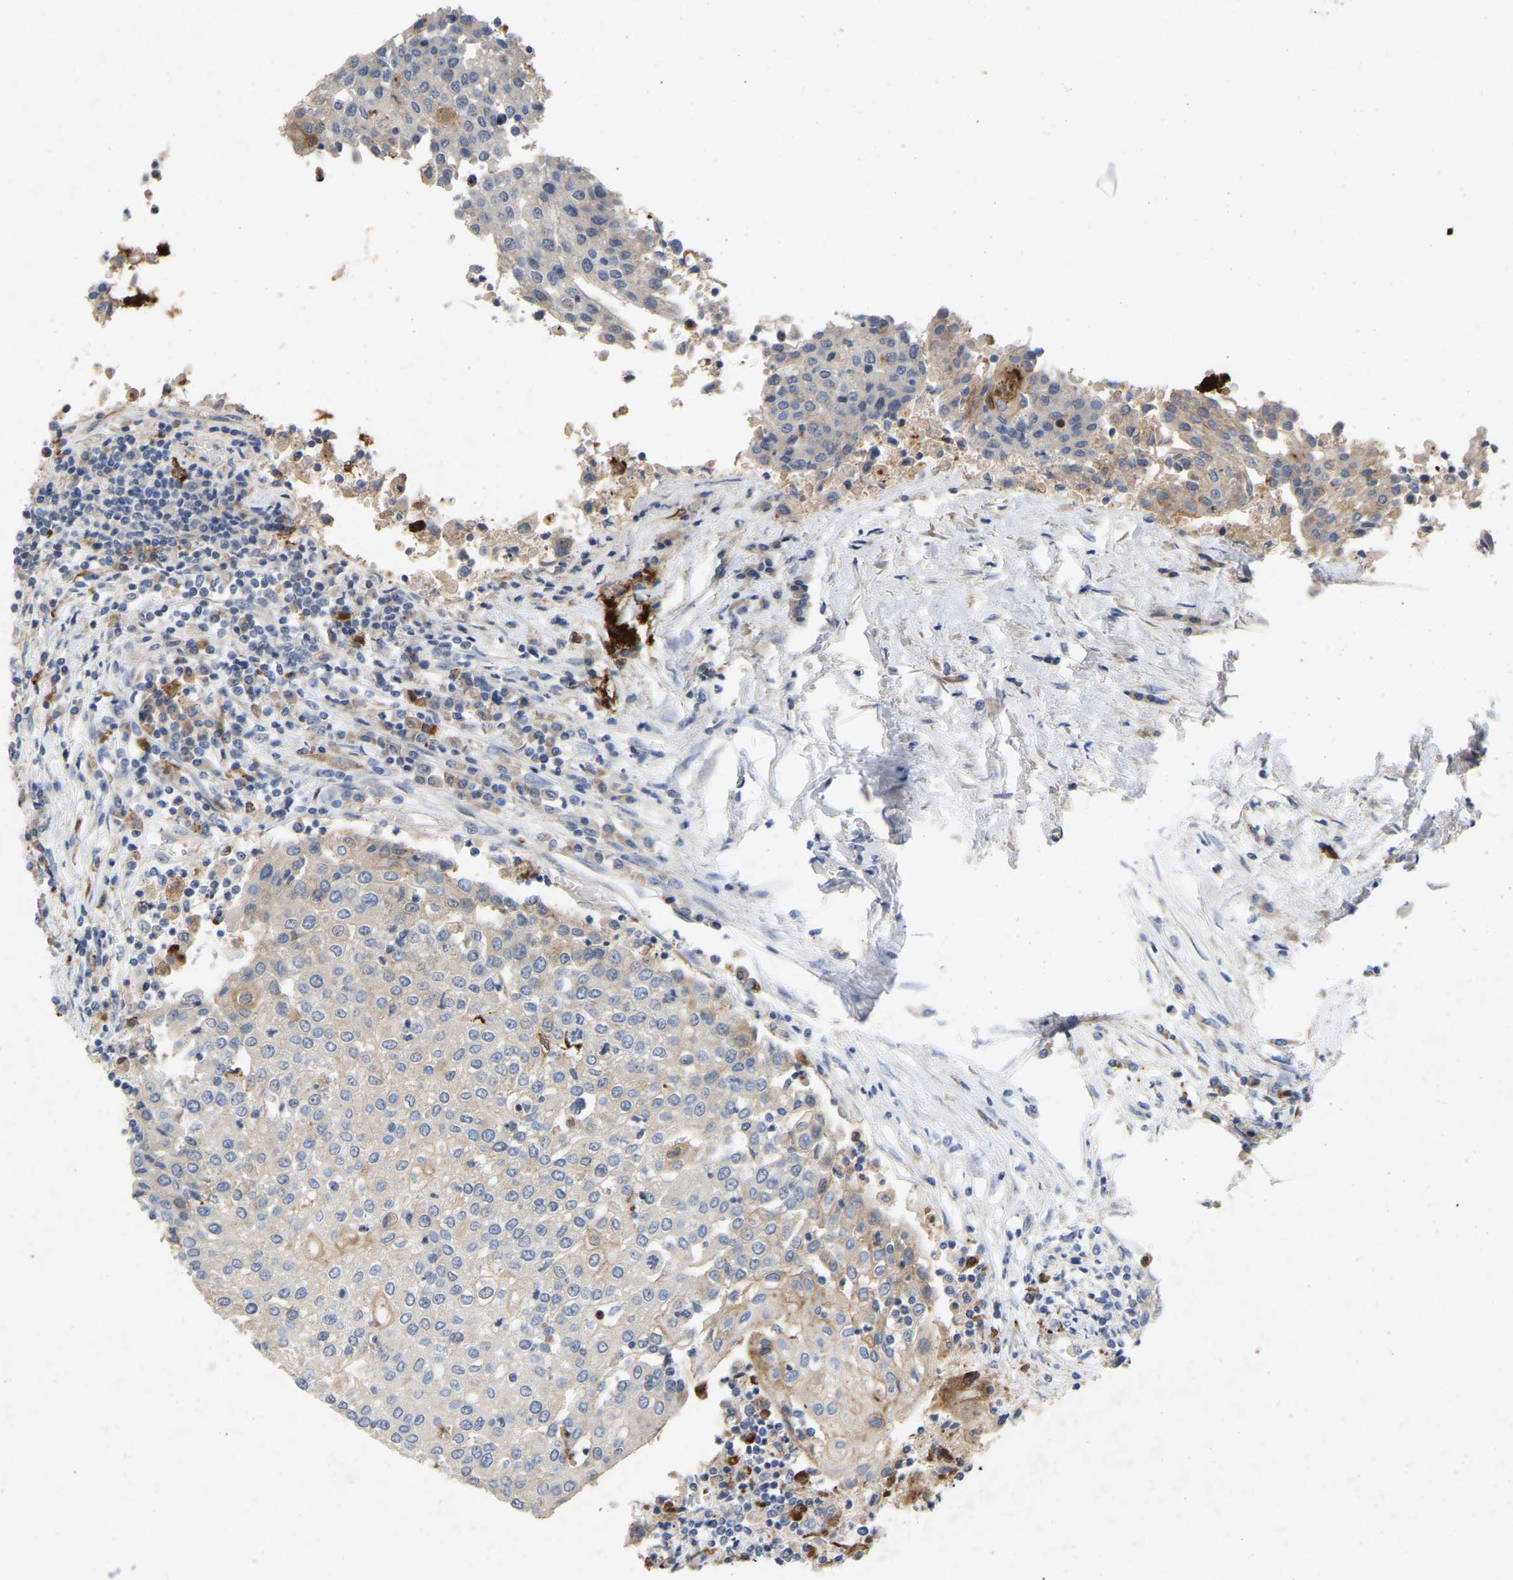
{"staining": {"intensity": "moderate", "quantity": "25%-75%", "location": "cytoplasmic/membranous"}, "tissue": "urothelial cancer", "cell_type": "Tumor cells", "image_type": "cancer", "snomed": [{"axis": "morphology", "description": "Urothelial carcinoma, High grade"}, {"axis": "topography", "description": "Urinary bladder"}], "caption": "Immunohistochemical staining of urothelial cancer demonstrates medium levels of moderate cytoplasmic/membranous staining in about 25%-75% of tumor cells.", "gene": "RHEB", "patient": {"sex": "female", "age": 85}}